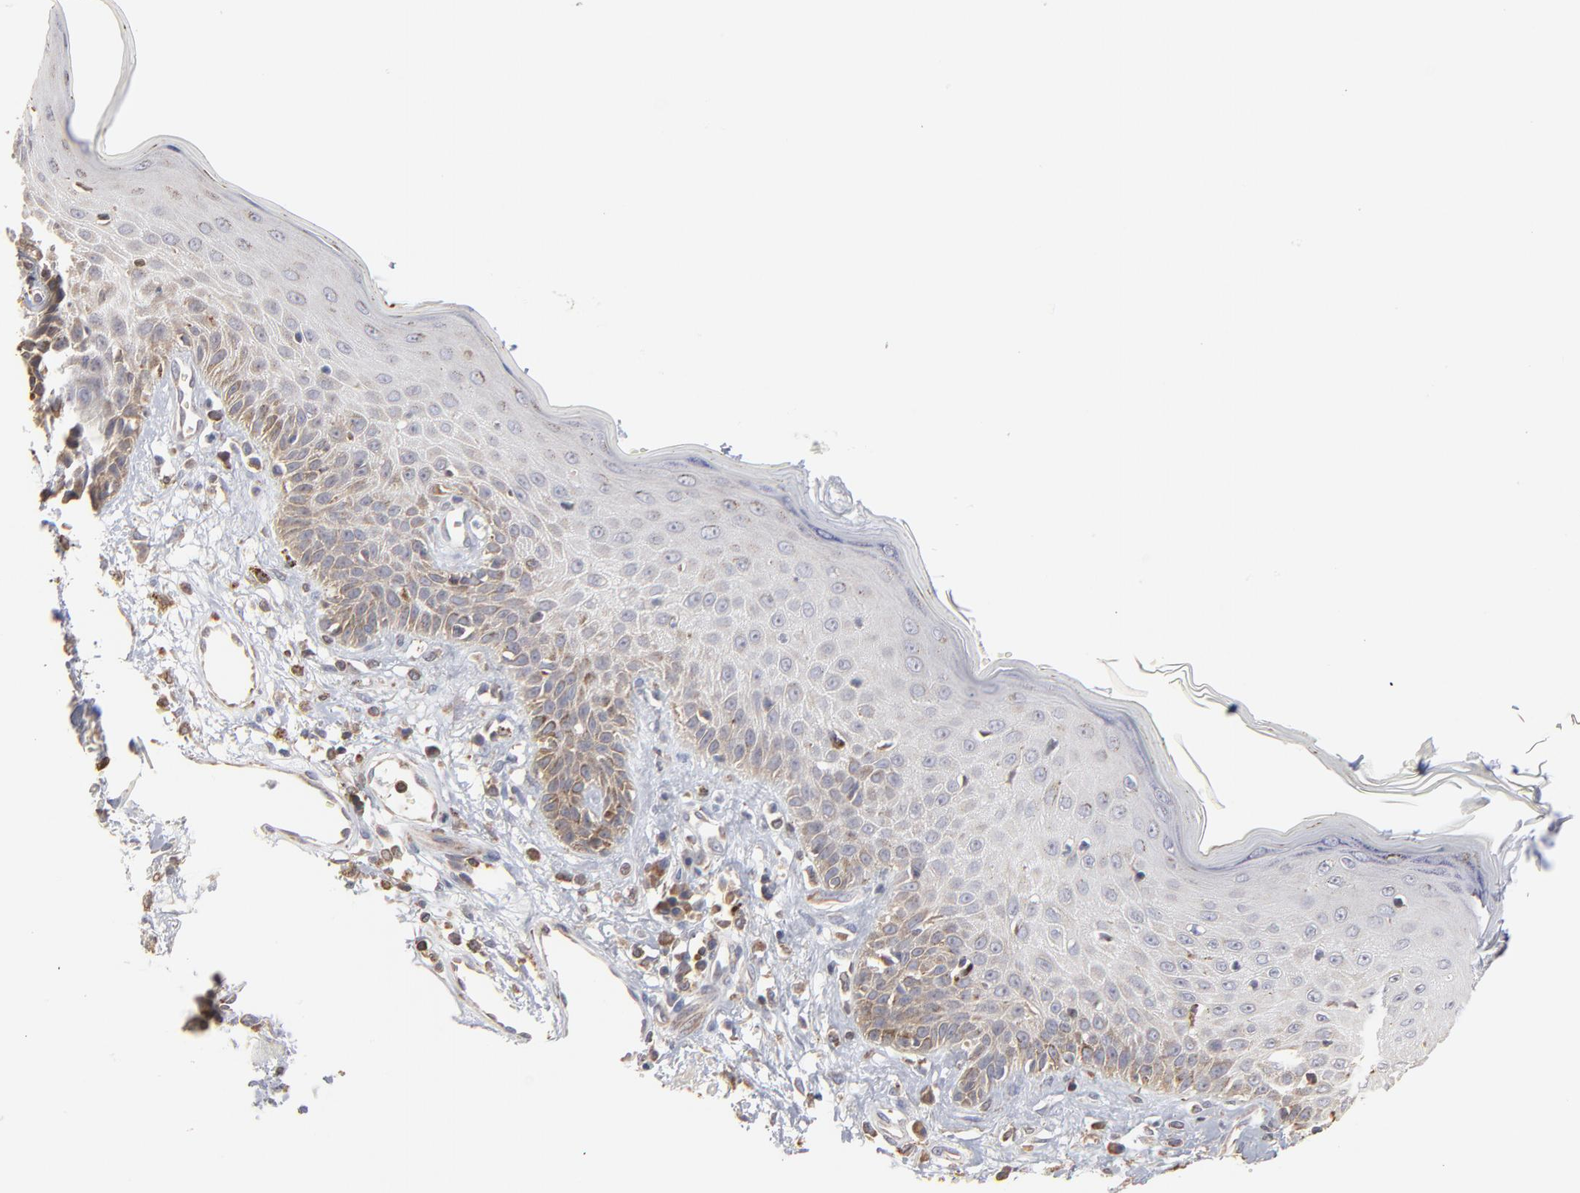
{"staining": {"intensity": "weak", "quantity": "25%-75%", "location": "cytoplasmic/membranous"}, "tissue": "skin cancer", "cell_type": "Tumor cells", "image_type": "cancer", "snomed": [{"axis": "morphology", "description": "Squamous cell carcinoma, NOS"}, {"axis": "topography", "description": "Skin"}], "caption": "Tumor cells reveal low levels of weak cytoplasmic/membranous staining in approximately 25%-75% of cells in skin cancer (squamous cell carcinoma).", "gene": "RNF213", "patient": {"sex": "female", "age": 59}}